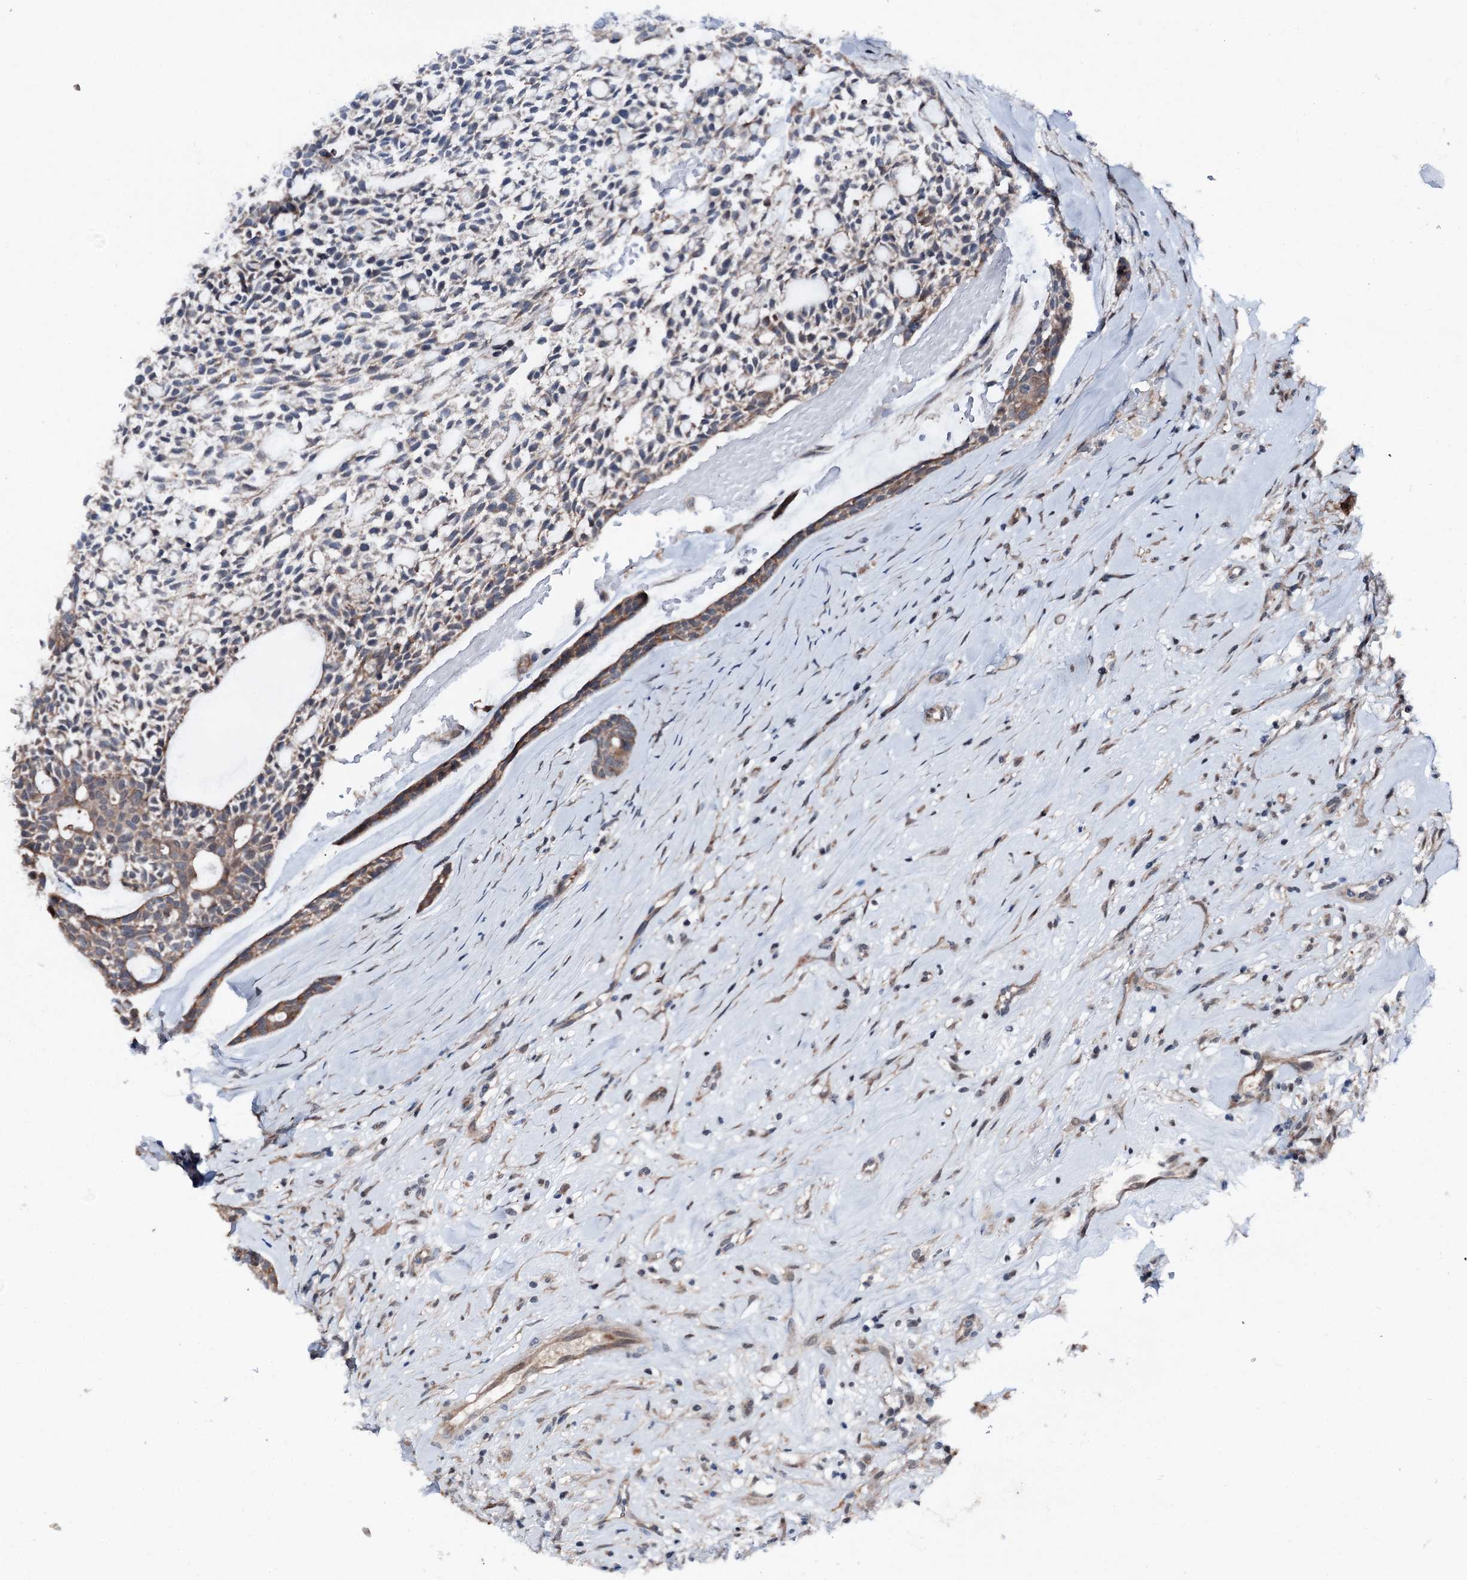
{"staining": {"intensity": "weak", "quantity": "25%-75%", "location": "cytoplasmic/membranous"}, "tissue": "head and neck cancer", "cell_type": "Tumor cells", "image_type": "cancer", "snomed": [{"axis": "morphology", "description": "Adenocarcinoma, NOS"}, {"axis": "topography", "description": "Subcutis"}, {"axis": "topography", "description": "Head-Neck"}], "caption": "This histopathology image shows immunohistochemistry staining of human head and neck adenocarcinoma, with low weak cytoplasmic/membranous positivity in about 25%-75% of tumor cells.", "gene": "PSMD13", "patient": {"sex": "female", "age": 73}}